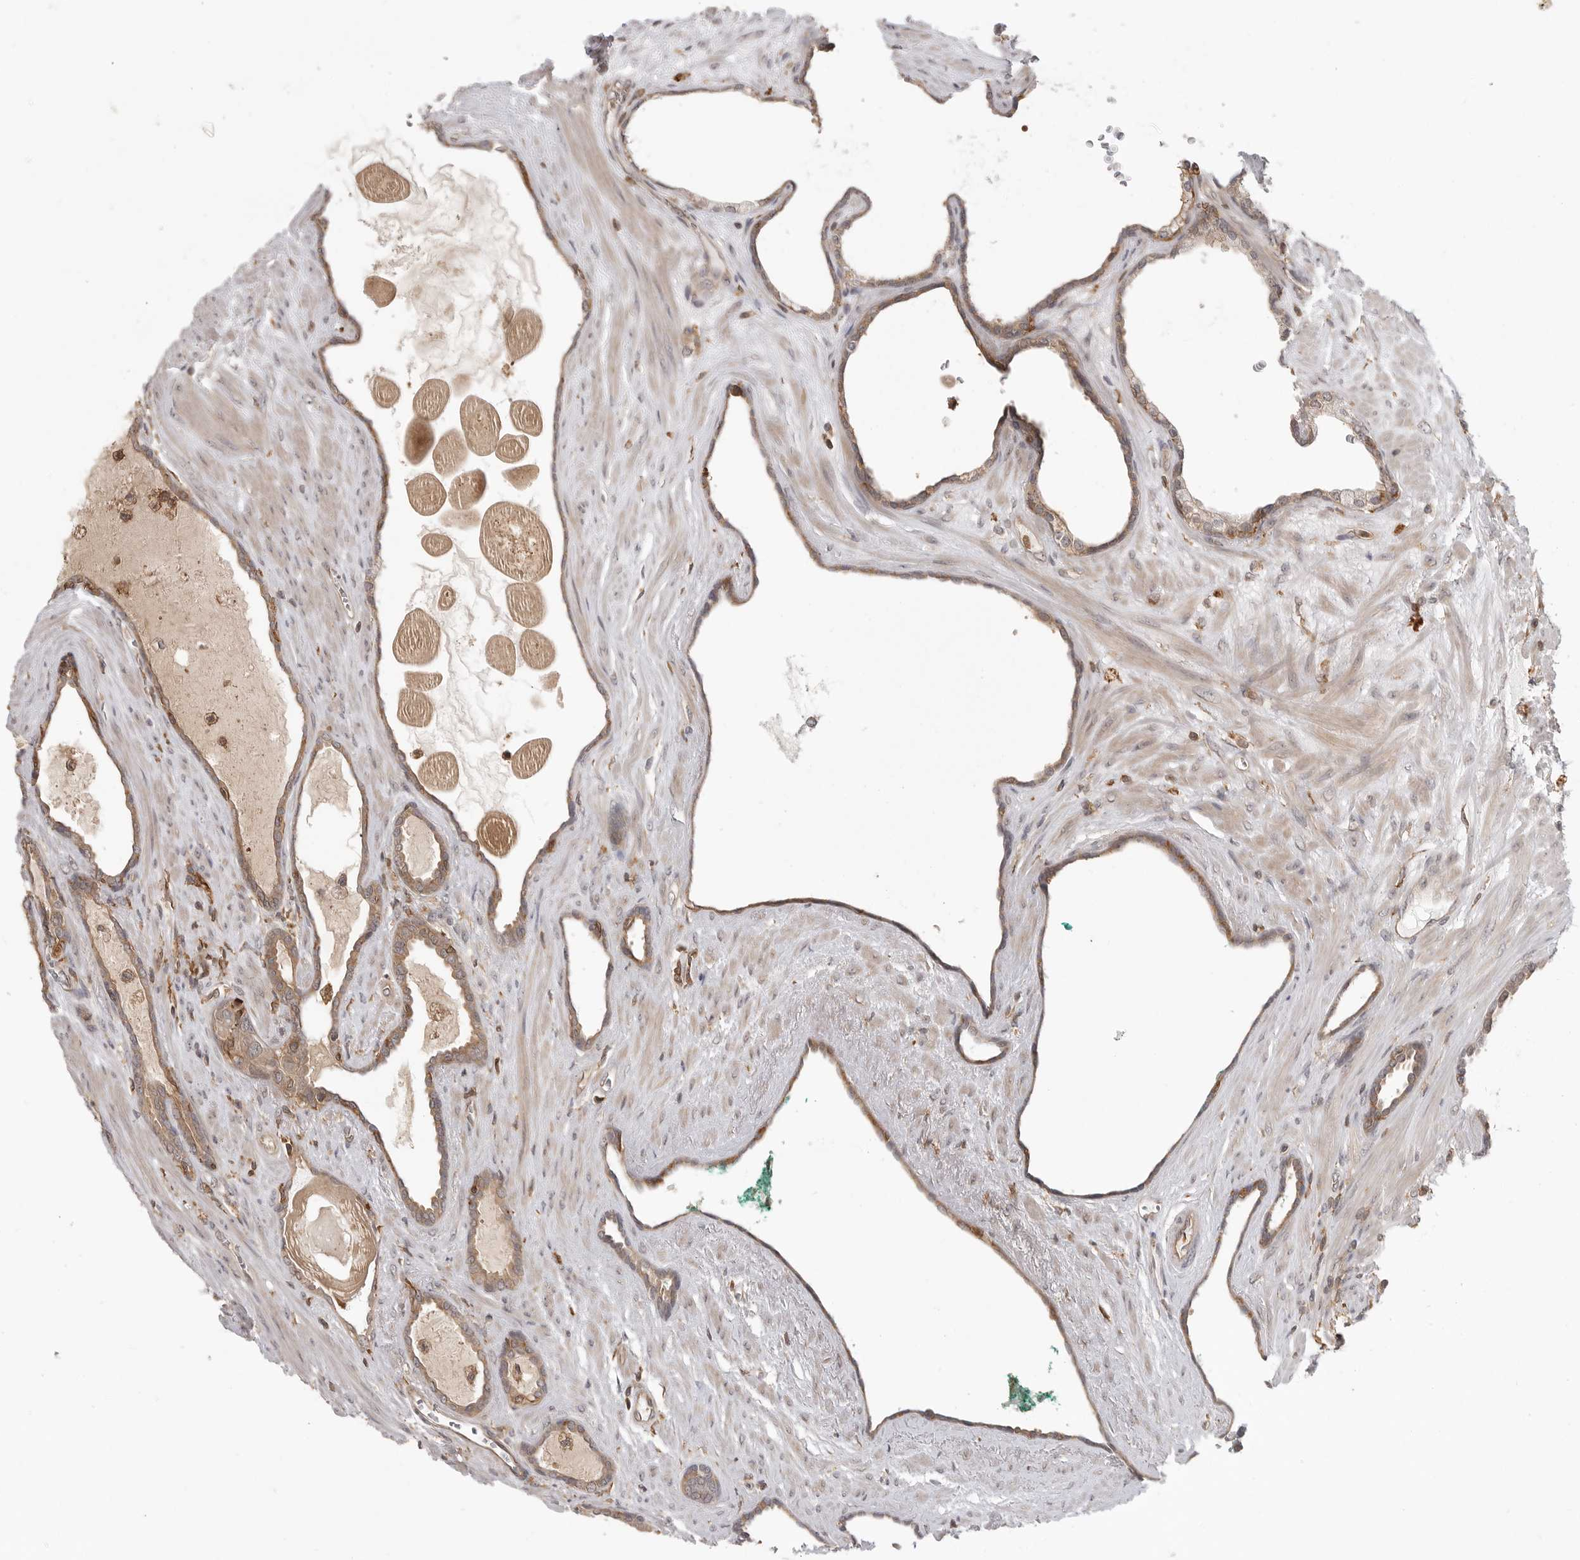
{"staining": {"intensity": "moderate", "quantity": "25%-75%", "location": "cytoplasmic/membranous"}, "tissue": "prostate cancer", "cell_type": "Tumor cells", "image_type": "cancer", "snomed": [{"axis": "morphology", "description": "Adenocarcinoma, Low grade"}, {"axis": "topography", "description": "Prostate"}], "caption": "A brown stain highlights moderate cytoplasmic/membranous expression of a protein in human prostate cancer tumor cells. (Brightfield microscopy of DAB IHC at high magnification).", "gene": "DBNL", "patient": {"sex": "male", "age": 70}}